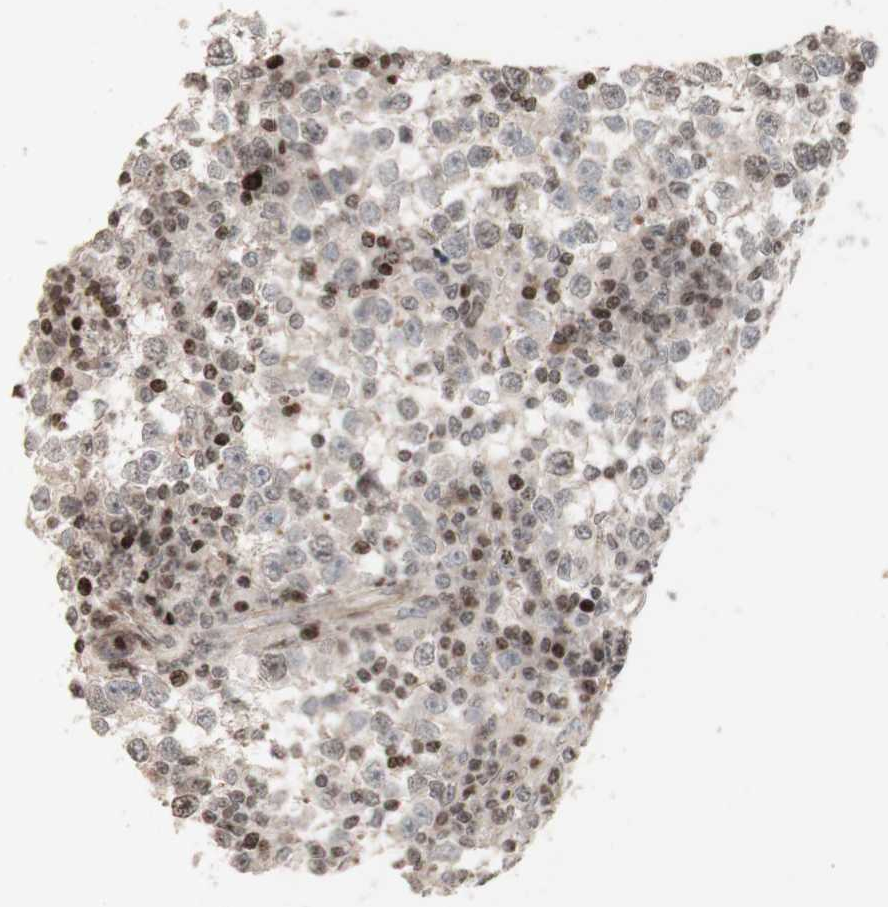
{"staining": {"intensity": "negative", "quantity": "none", "location": "none"}, "tissue": "testis cancer", "cell_type": "Tumor cells", "image_type": "cancer", "snomed": [{"axis": "morphology", "description": "Seminoma, NOS"}, {"axis": "topography", "description": "Testis"}], "caption": "Immunohistochemical staining of seminoma (testis) exhibits no significant staining in tumor cells.", "gene": "POLA1", "patient": {"sex": "male", "age": 65}}